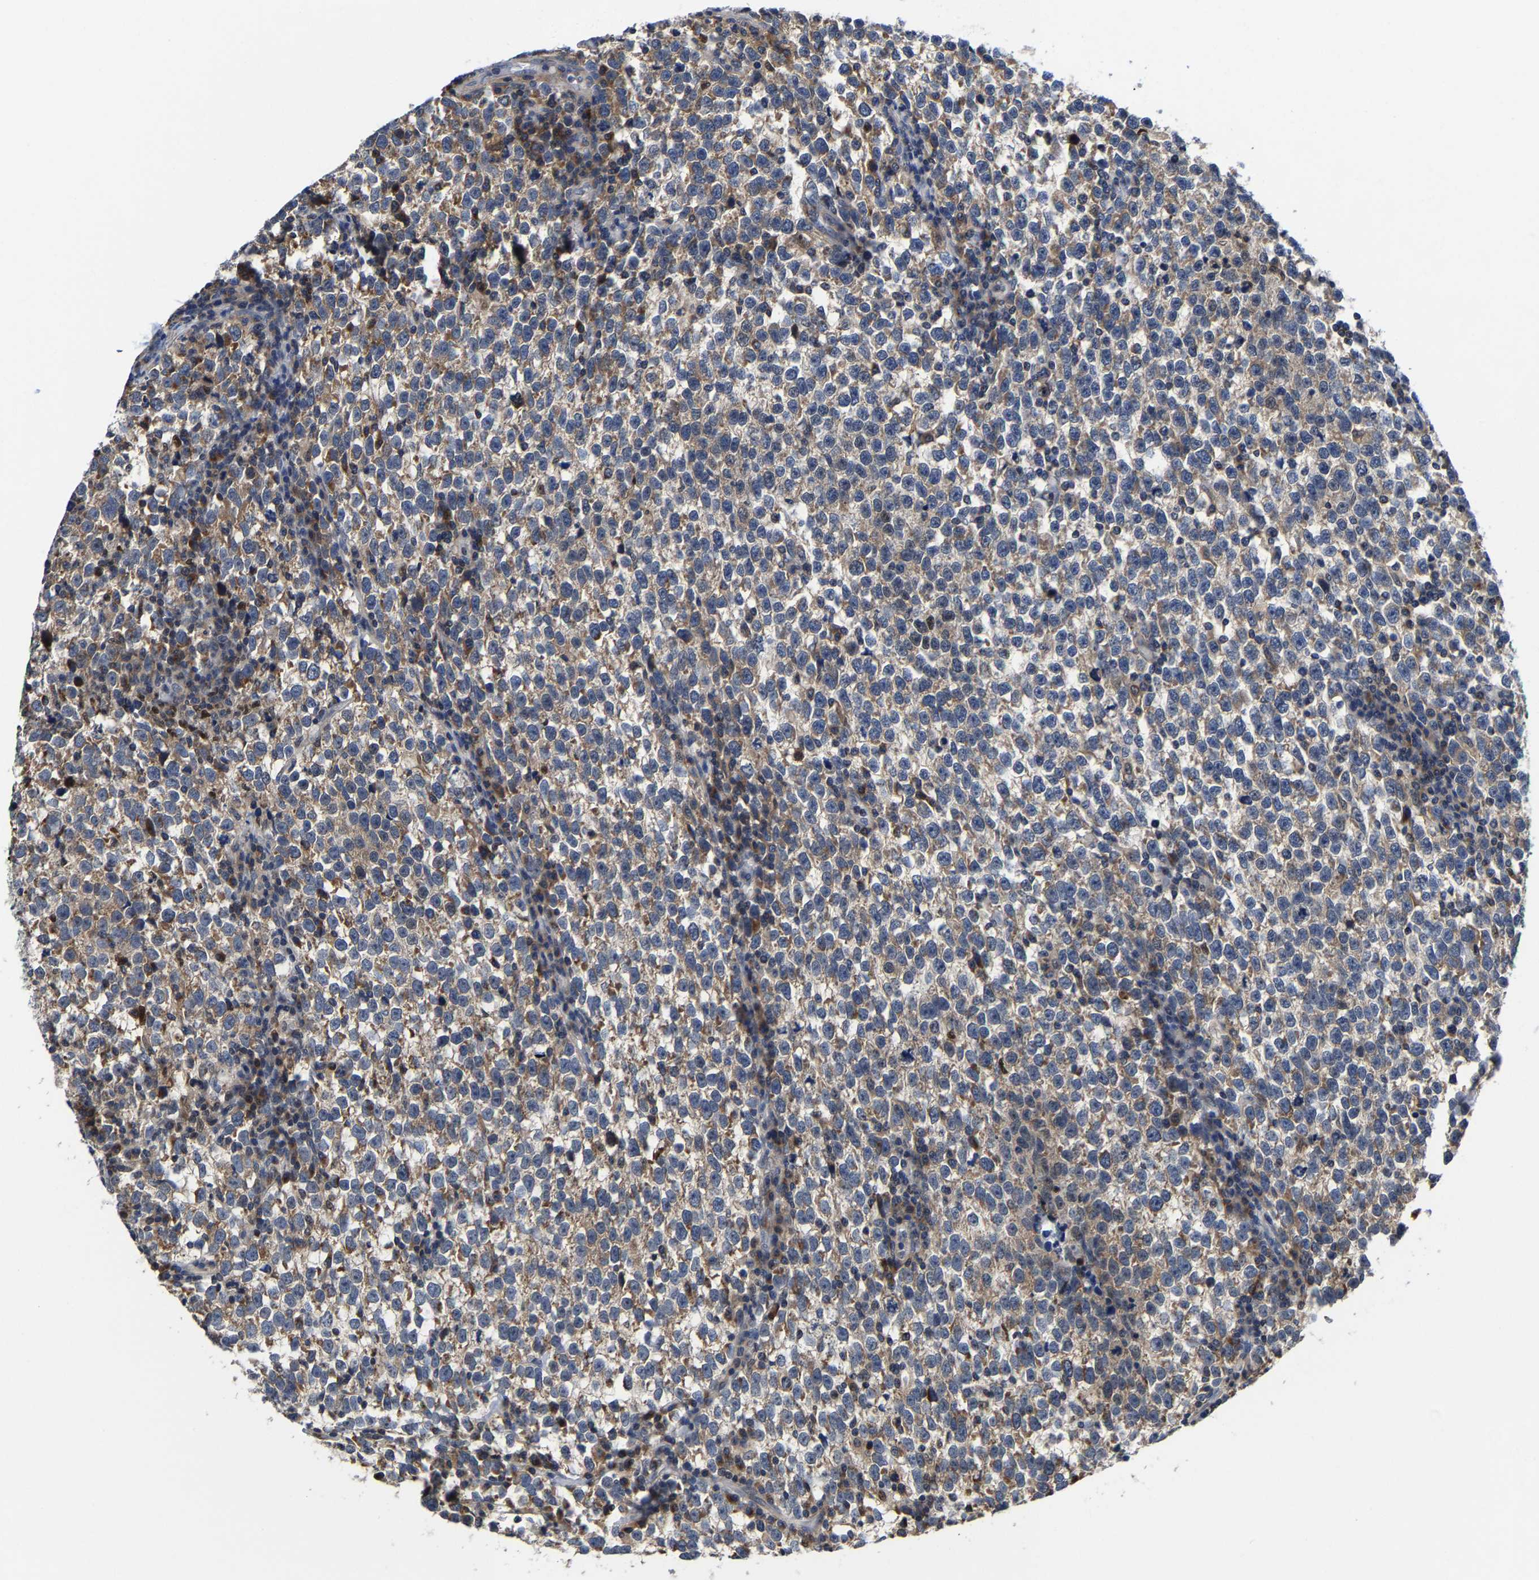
{"staining": {"intensity": "moderate", "quantity": ">75%", "location": "cytoplasmic/membranous"}, "tissue": "testis cancer", "cell_type": "Tumor cells", "image_type": "cancer", "snomed": [{"axis": "morphology", "description": "Normal tissue, NOS"}, {"axis": "morphology", "description": "Seminoma, NOS"}, {"axis": "topography", "description": "Testis"}], "caption": "Human seminoma (testis) stained with a brown dye exhibits moderate cytoplasmic/membranous positive positivity in approximately >75% of tumor cells.", "gene": "PFKFB3", "patient": {"sex": "male", "age": 43}}